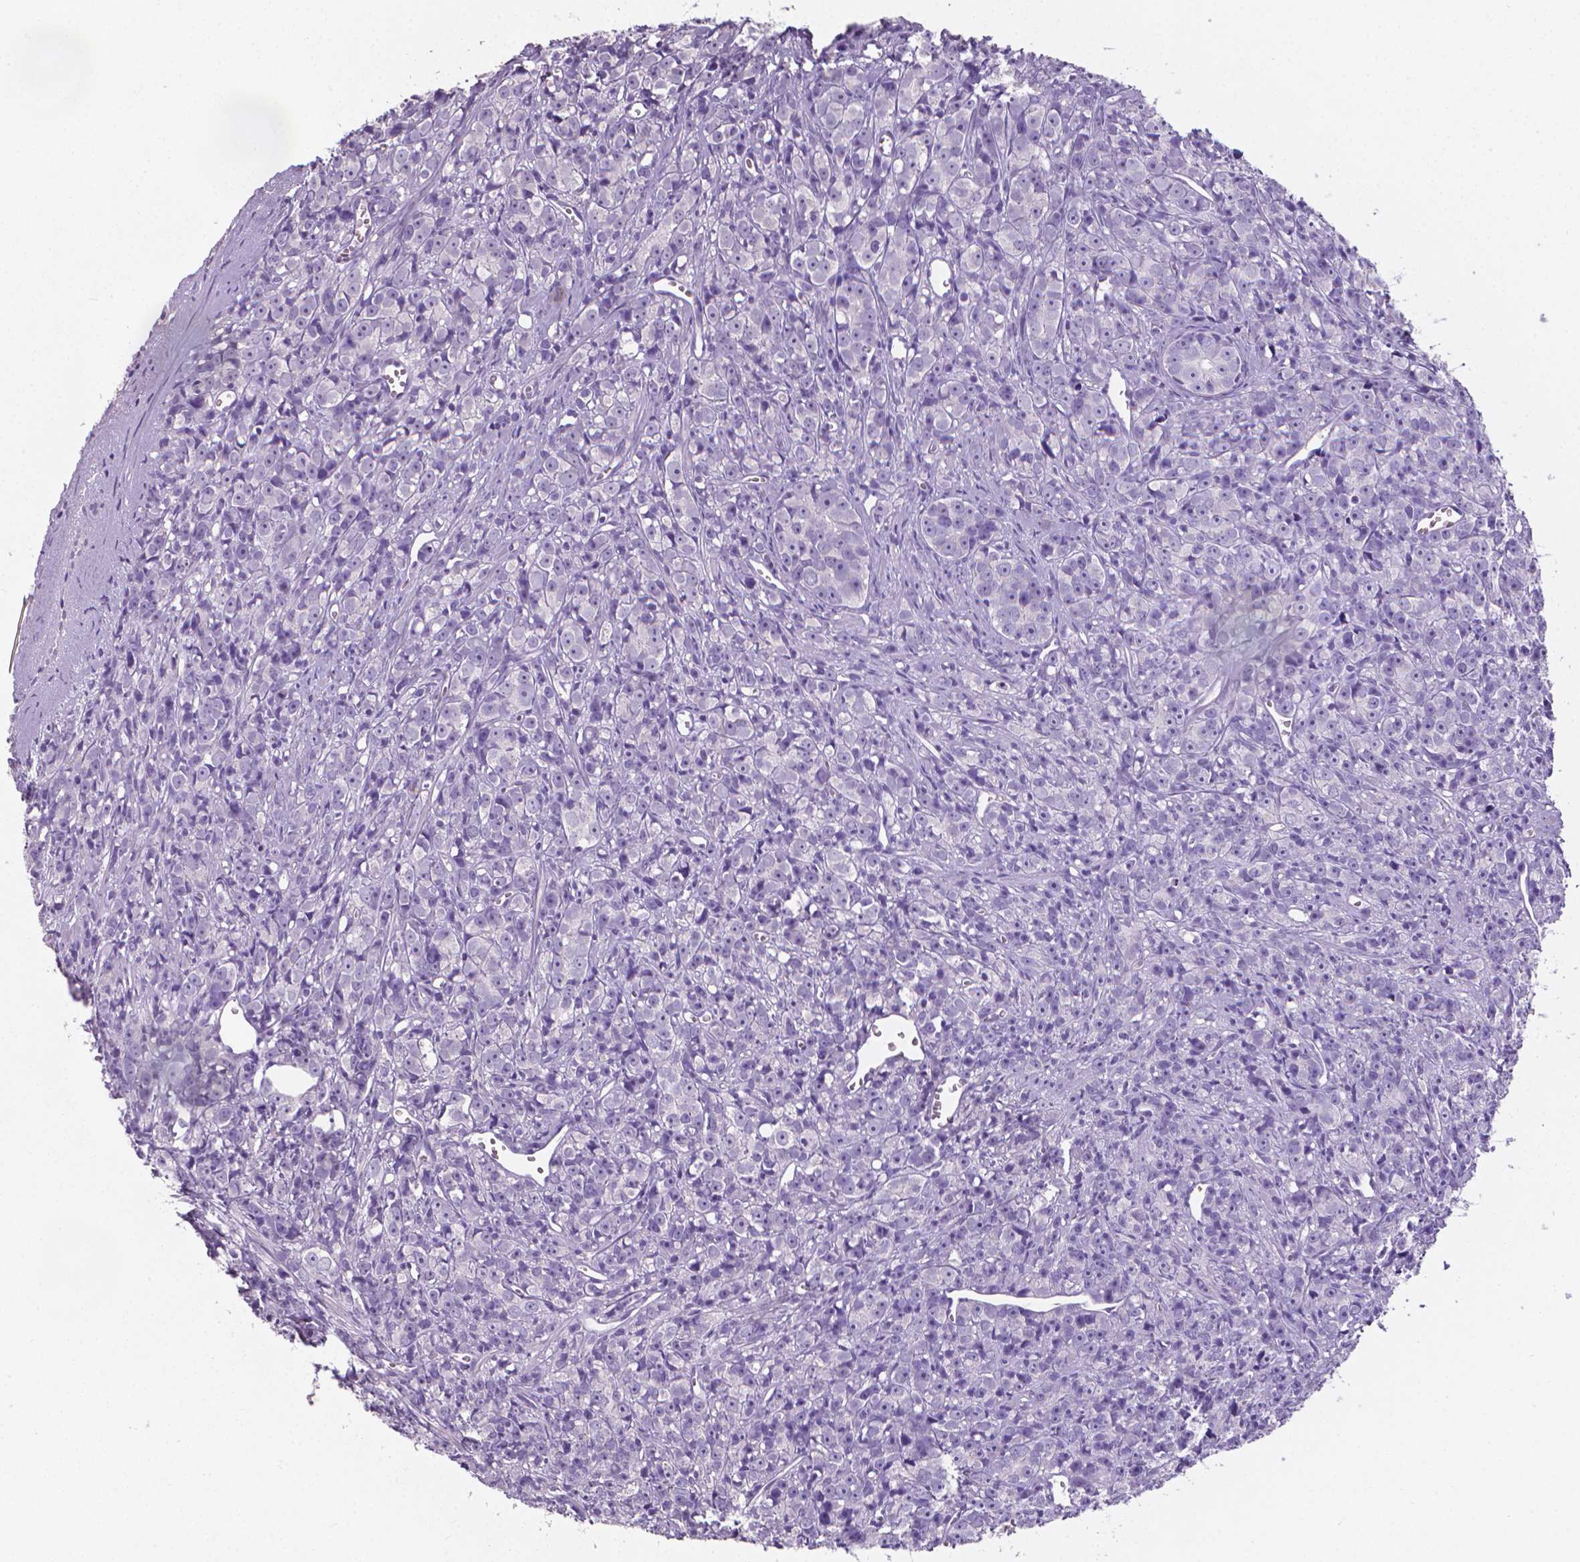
{"staining": {"intensity": "negative", "quantity": "none", "location": "none"}, "tissue": "prostate cancer", "cell_type": "Tumor cells", "image_type": "cancer", "snomed": [{"axis": "morphology", "description": "Adenocarcinoma, High grade"}, {"axis": "topography", "description": "Prostate"}], "caption": "Human prostate cancer (high-grade adenocarcinoma) stained for a protein using immunohistochemistry exhibits no positivity in tumor cells.", "gene": "XPNPEP2", "patient": {"sex": "male", "age": 77}}